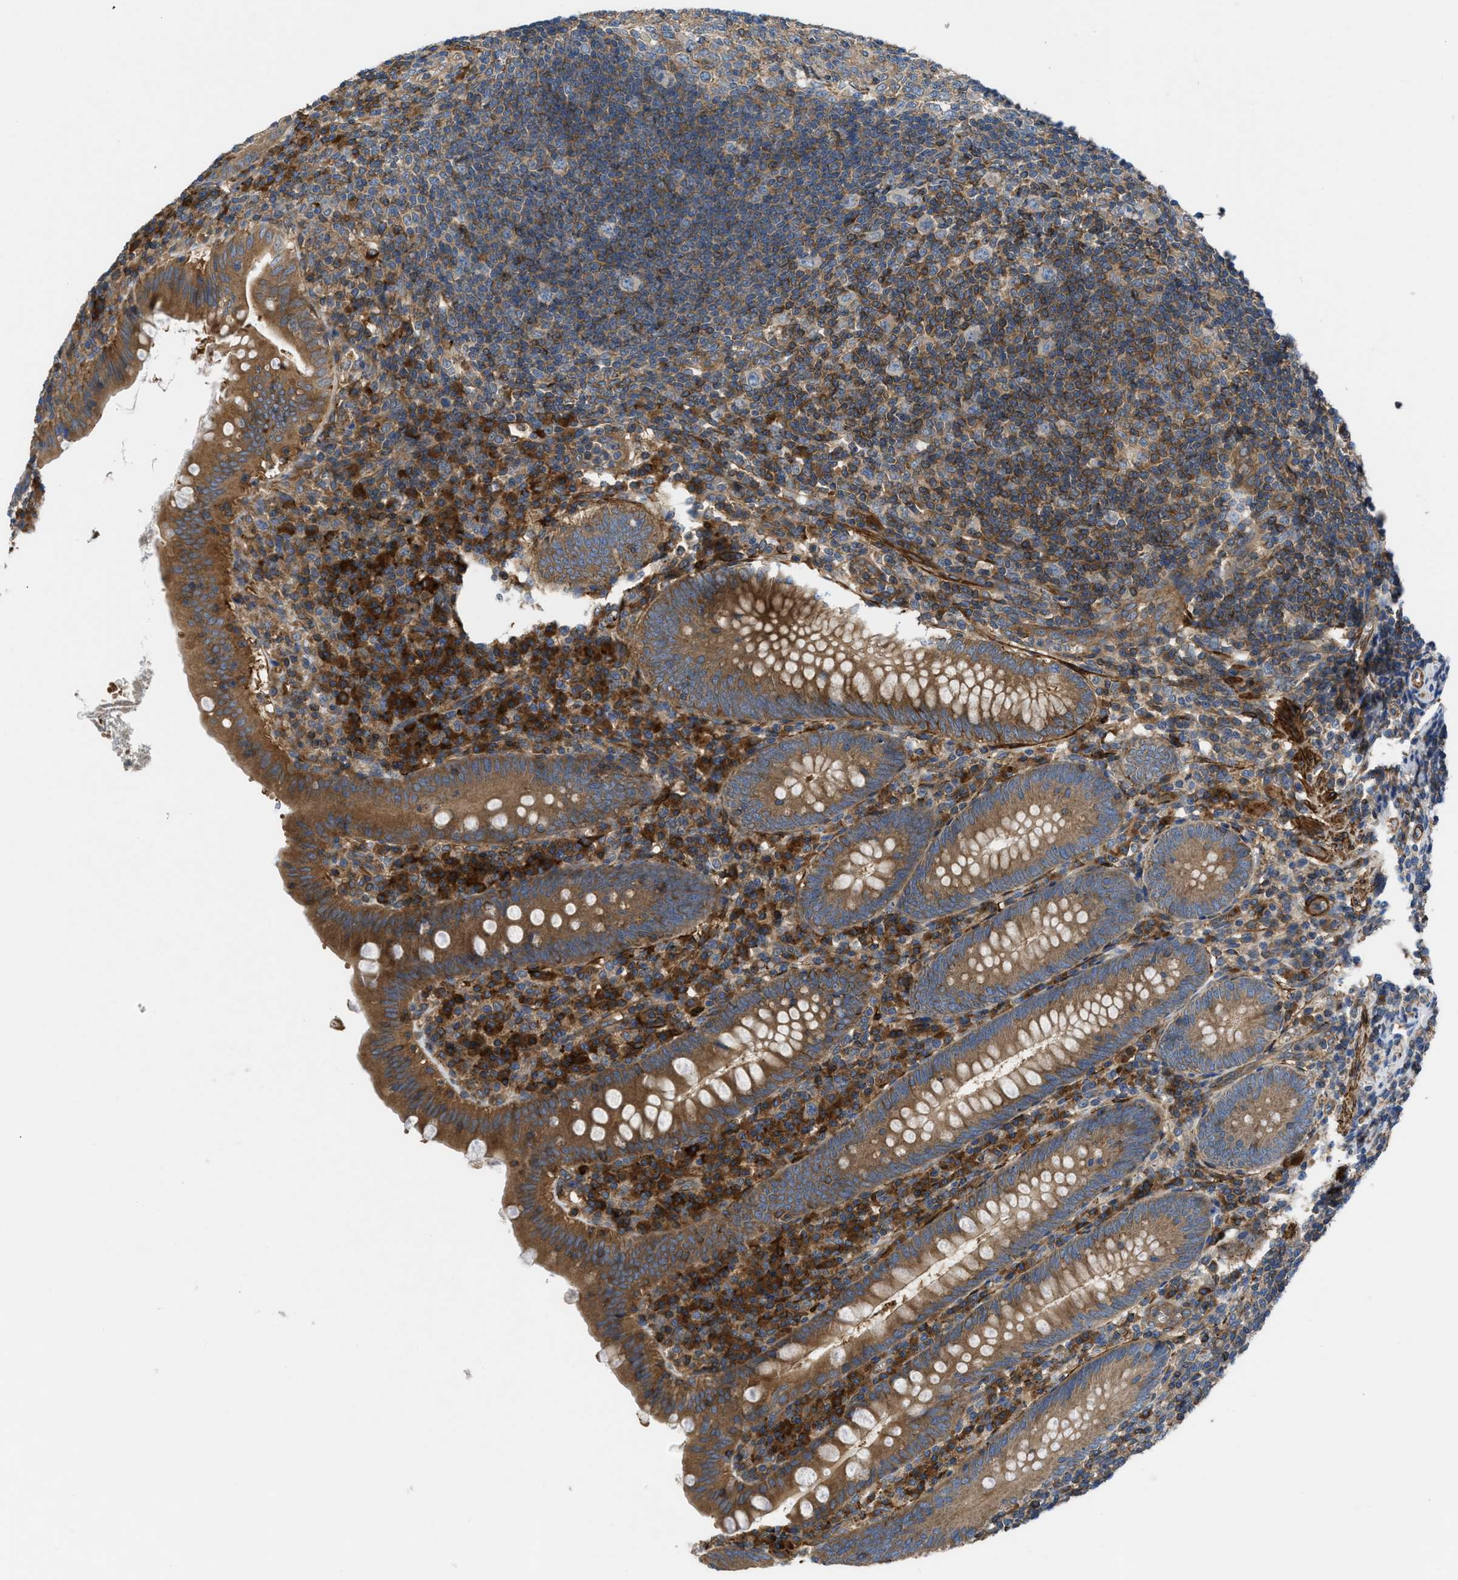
{"staining": {"intensity": "moderate", "quantity": ">75%", "location": "cytoplasmic/membranous"}, "tissue": "appendix", "cell_type": "Glandular cells", "image_type": "normal", "snomed": [{"axis": "morphology", "description": "Normal tissue, NOS"}, {"axis": "topography", "description": "Appendix"}], "caption": "Immunohistochemical staining of unremarkable human appendix reveals >75% levels of moderate cytoplasmic/membranous protein positivity in approximately >75% of glandular cells. The protein of interest is stained brown, and the nuclei are stained in blue (DAB IHC with brightfield microscopy, high magnification).", "gene": "CHKB", "patient": {"sex": "male", "age": 56}}